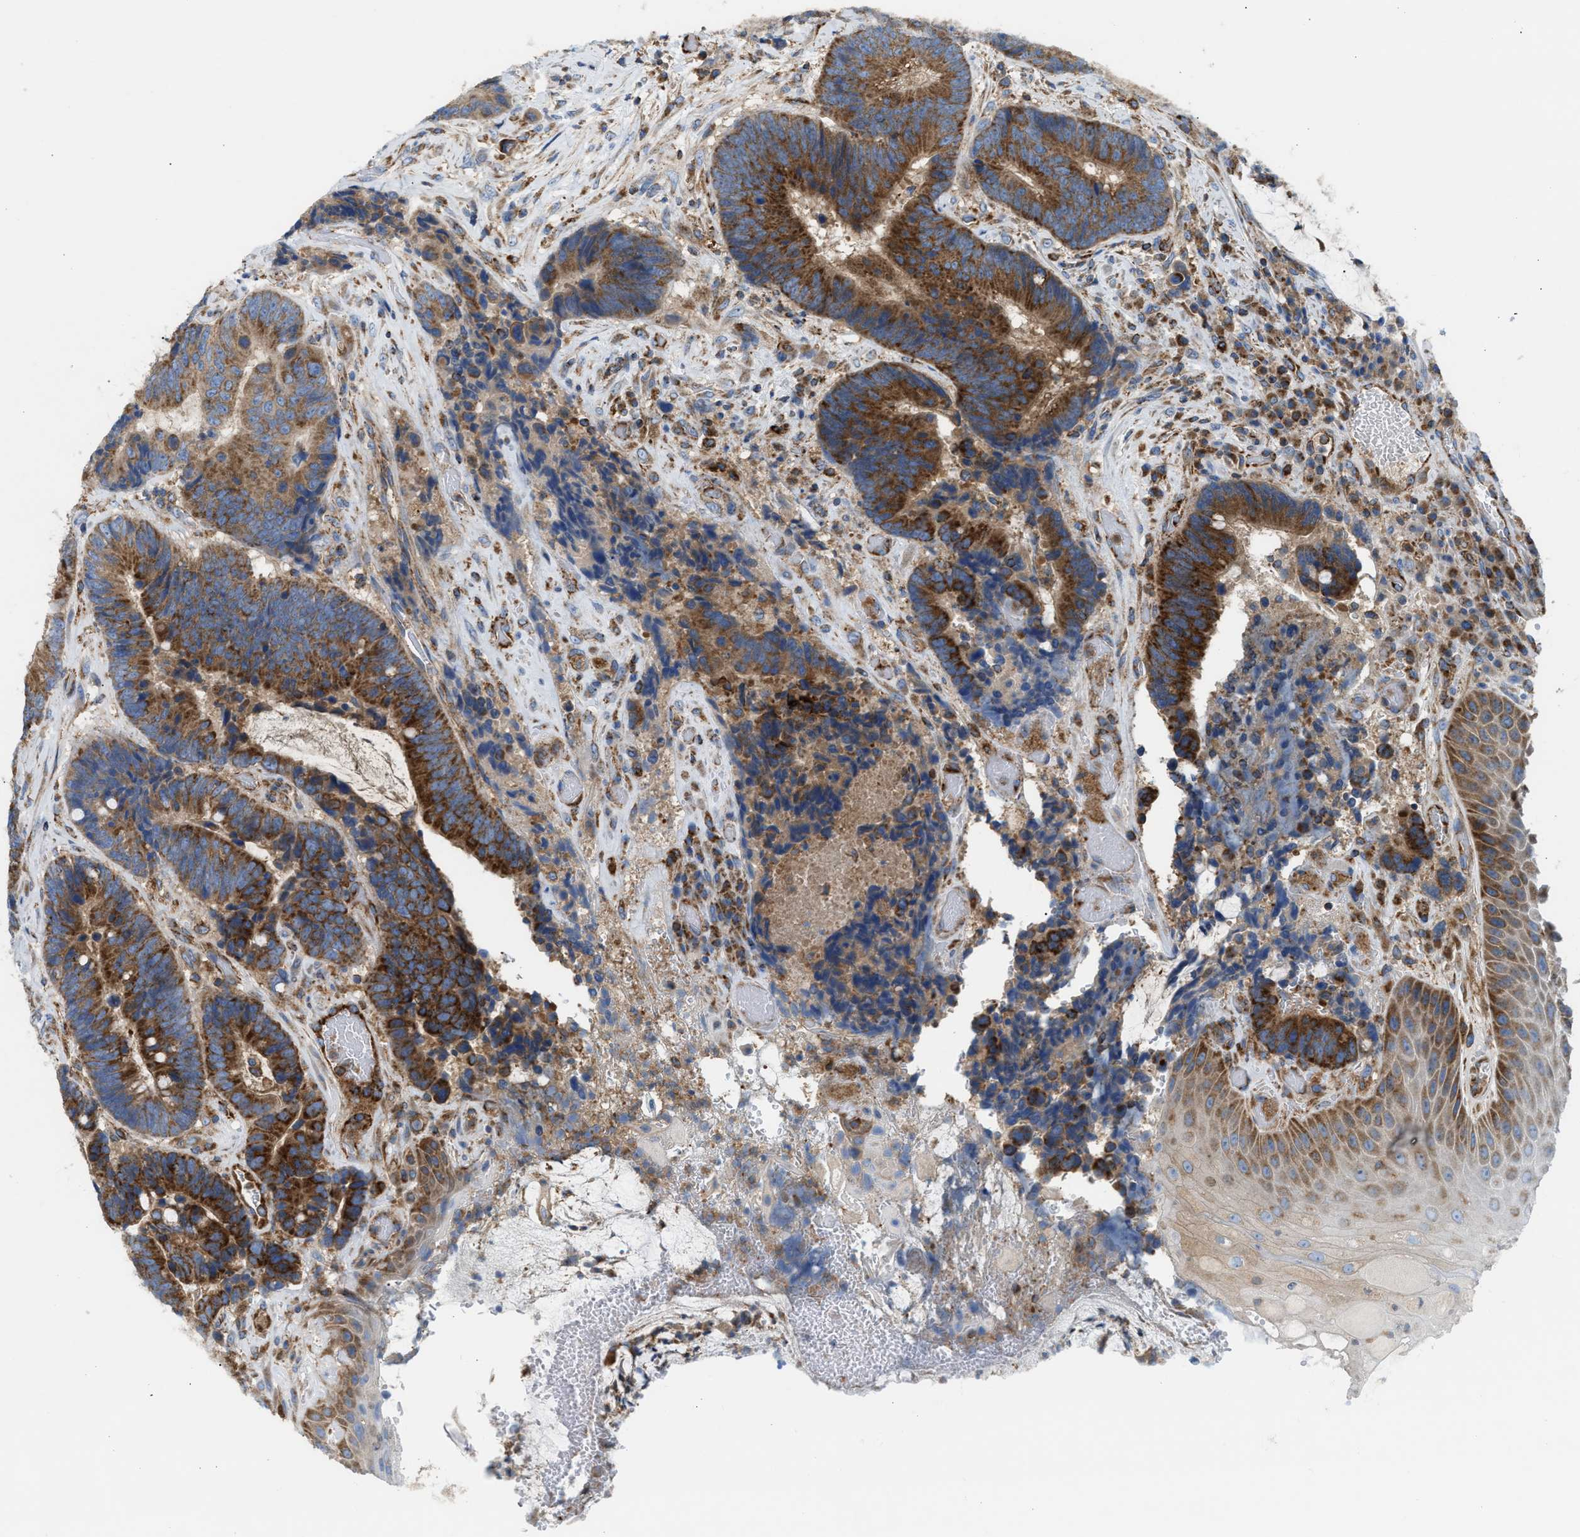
{"staining": {"intensity": "strong", "quantity": ">75%", "location": "cytoplasmic/membranous"}, "tissue": "colorectal cancer", "cell_type": "Tumor cells", "image_type": "cancer", "snomed": [{"axis": "morphology", "description": "Adenocarcinoma, NOS"}, {"axis": "topography", "description": "Rectum"}, {"axis": "topography", "description": "Anal"}], "caption": "A high-resolution micrograph shows IHC staining of colorectal cancer (adenocarcinoma), which demonstrates strong cytoplasmic/membranous positivity in approximately >75% of tumor cells.", "gene": "TBC1D15", "patient": {"sex": "female", "age": 89}}